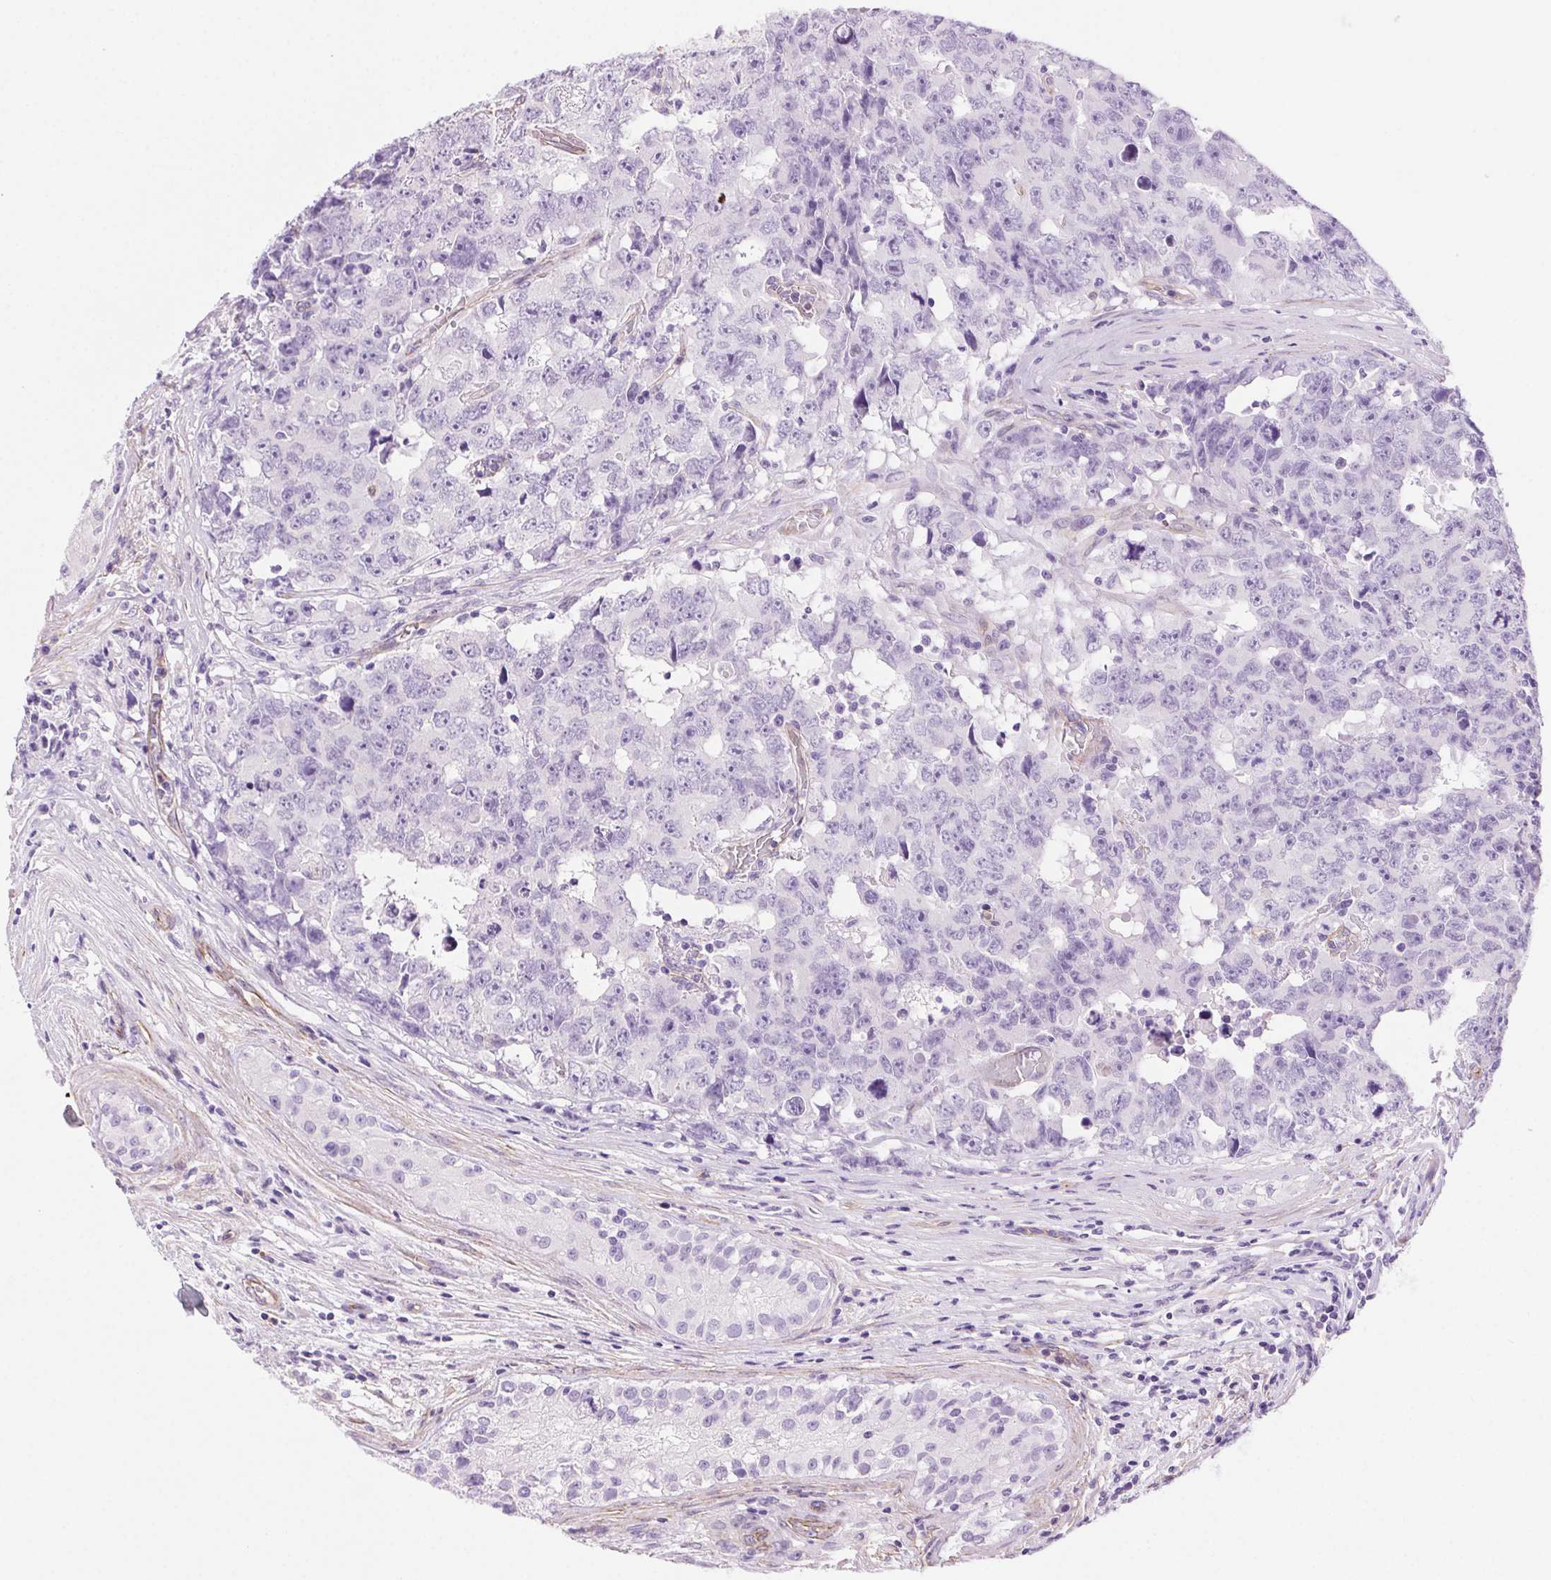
{"staining": {"intensity": "negative", "quantity": "none", "location": "none"}, "tissue": "testis cancer", "cell_type": "Tumor cells", "image_type": "cancer", "snomed": [{"axis": "morphology", "description": "Carcinoma, Embryonal, NOS"}, {"axis": "topography", "description": "Testis"}], "caption": "IHC histopathology image of neoplastic tissue: testis cancer stained with DAB demonstrates no significant protein expression in tumor cells.", "gene": "SHCBP1L", "patient": {"sex": "male", "age": 24}}